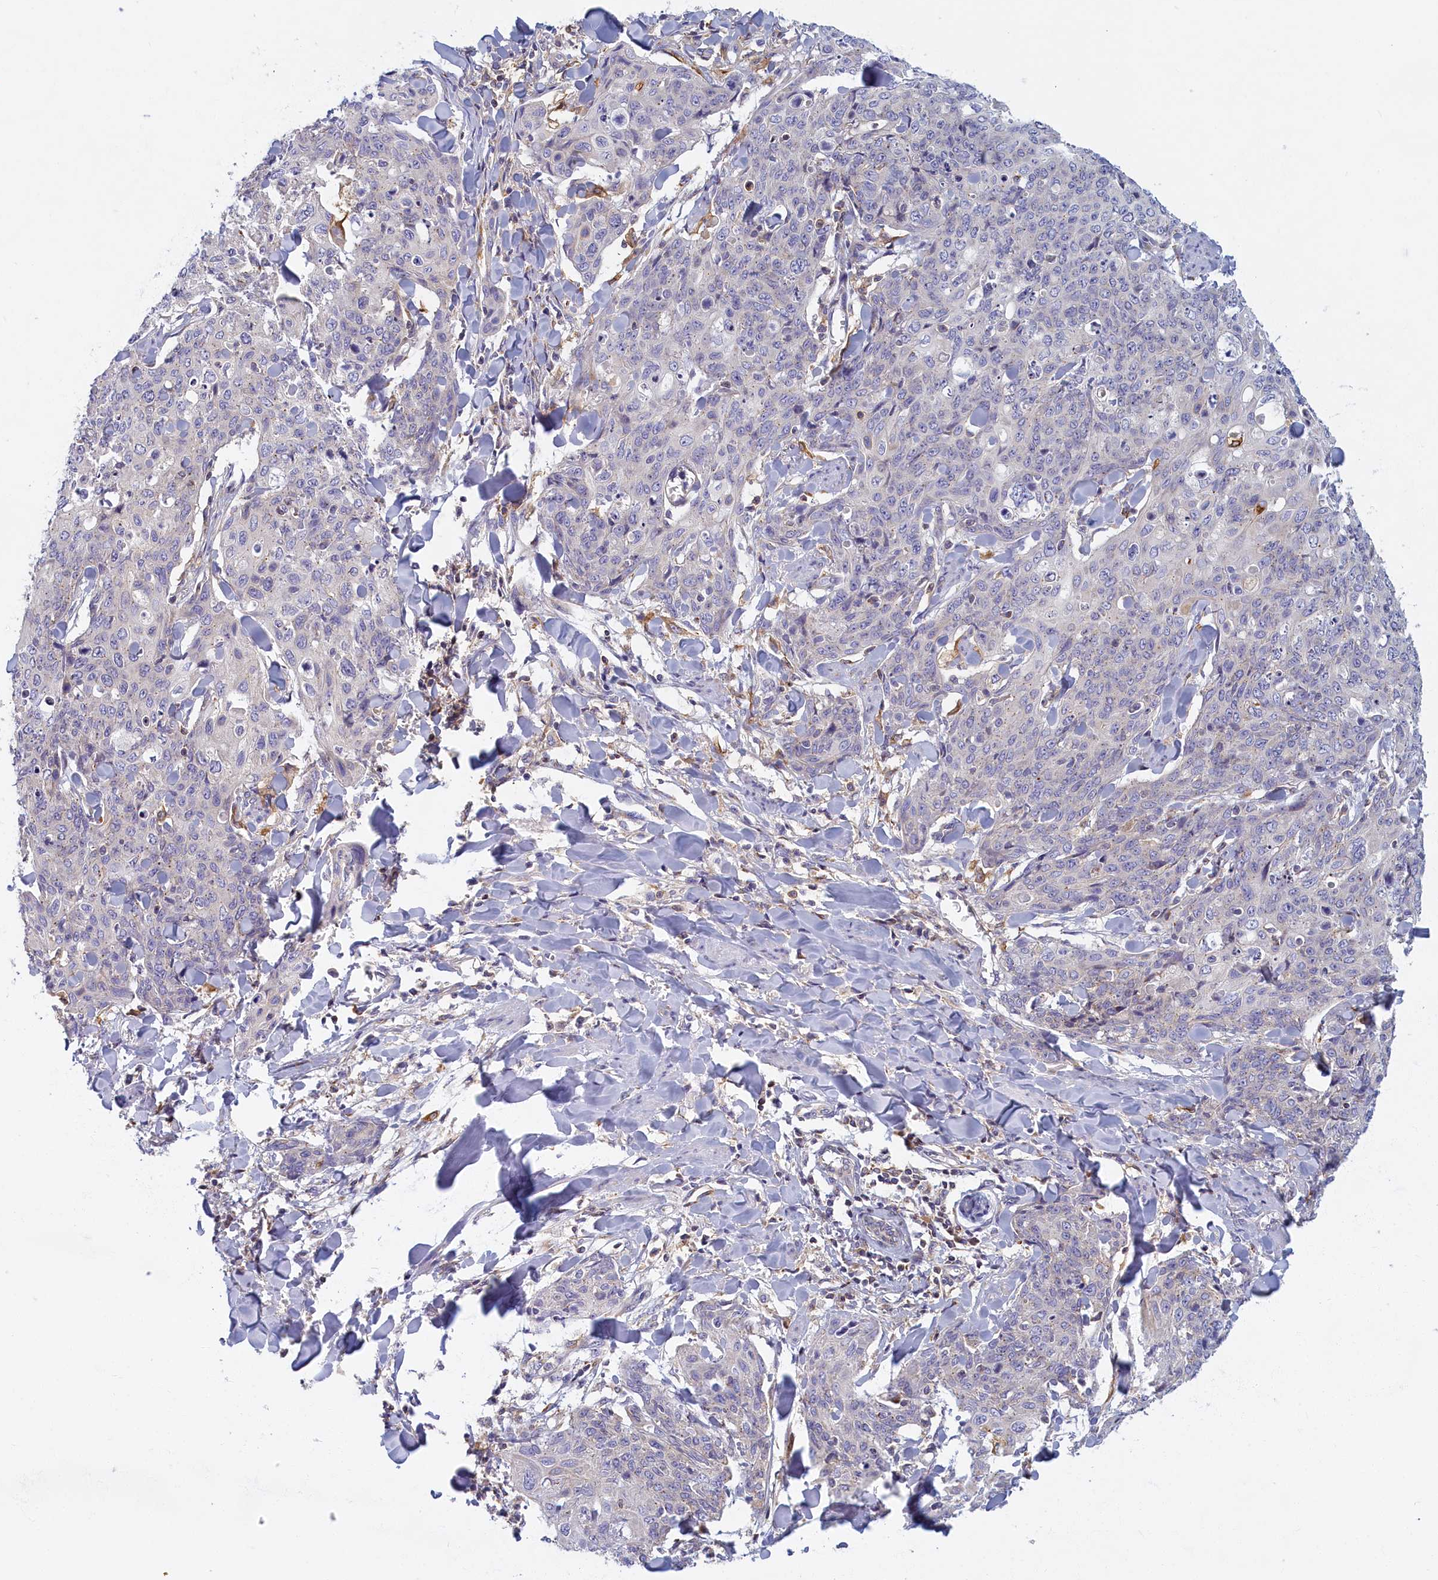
{"staining": {"intensity": "negative", "quantity": "none", "location": "none"}, "tissue": "skin cancer", "cell_type": "Tumor cells", "image_type": "cancer", "snomed": [{"axis": "morphology", "description": "Squamous cell carcinoma, NOS"}, {"axis": "topography", "description": "Skin"}, {"axis": "topography", "description": "Vulva"}], "caption": "High magnification brightfield microscopy of skin cancer (squamous cell carcinoma) stained with DAB (3,3'-diaminobenzidine) (brown) and counterstained with hematoxylin (blue): tumor cells show no significant staining.", "gene": "NOL10", "patient": {"sex": "female", "age": 85}}